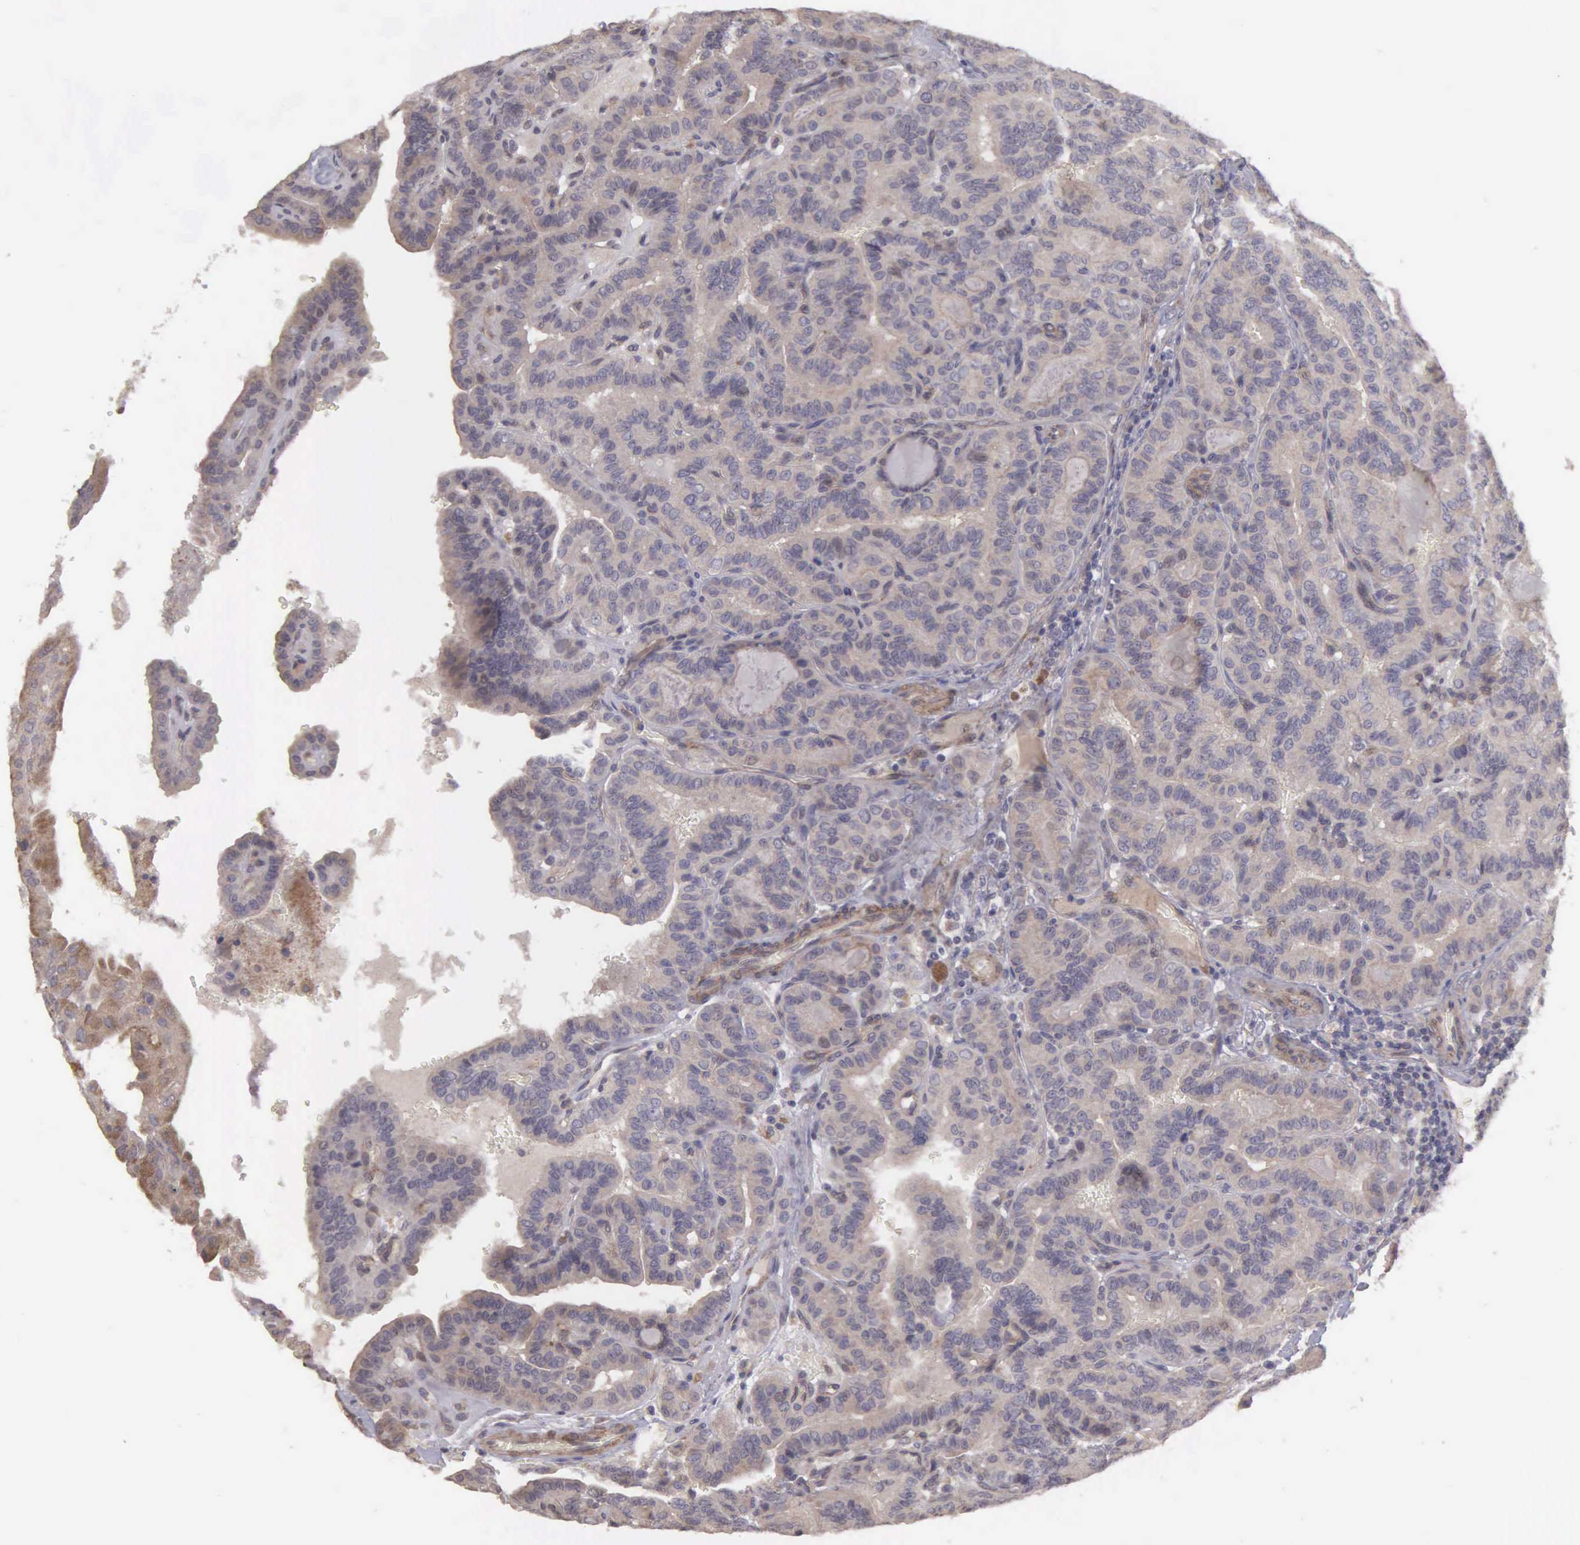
{"staining": {"intensity": "weak", "quantity": ">75%", "location": "cytoplasmic/membranous"}, "tissue": "thyroid cancer", "cell_type": "Tumor cells", "image_type": "cancer", "snomed": [{"axis": "morphology", "description": "Papillary adenocarcinoma, NOS"}, {"axis": "topography", "description": "Thyroid gland"}], "caption": "A low amount of weak cytoplasmic/membranous staining is appreciated in about >75% of tumor cells in thyroid cancer tissue. (IHC, brightfield microscopy, high magnification).", "gene": "RTL10", "patient": {"sex": "male", "age": 87}}